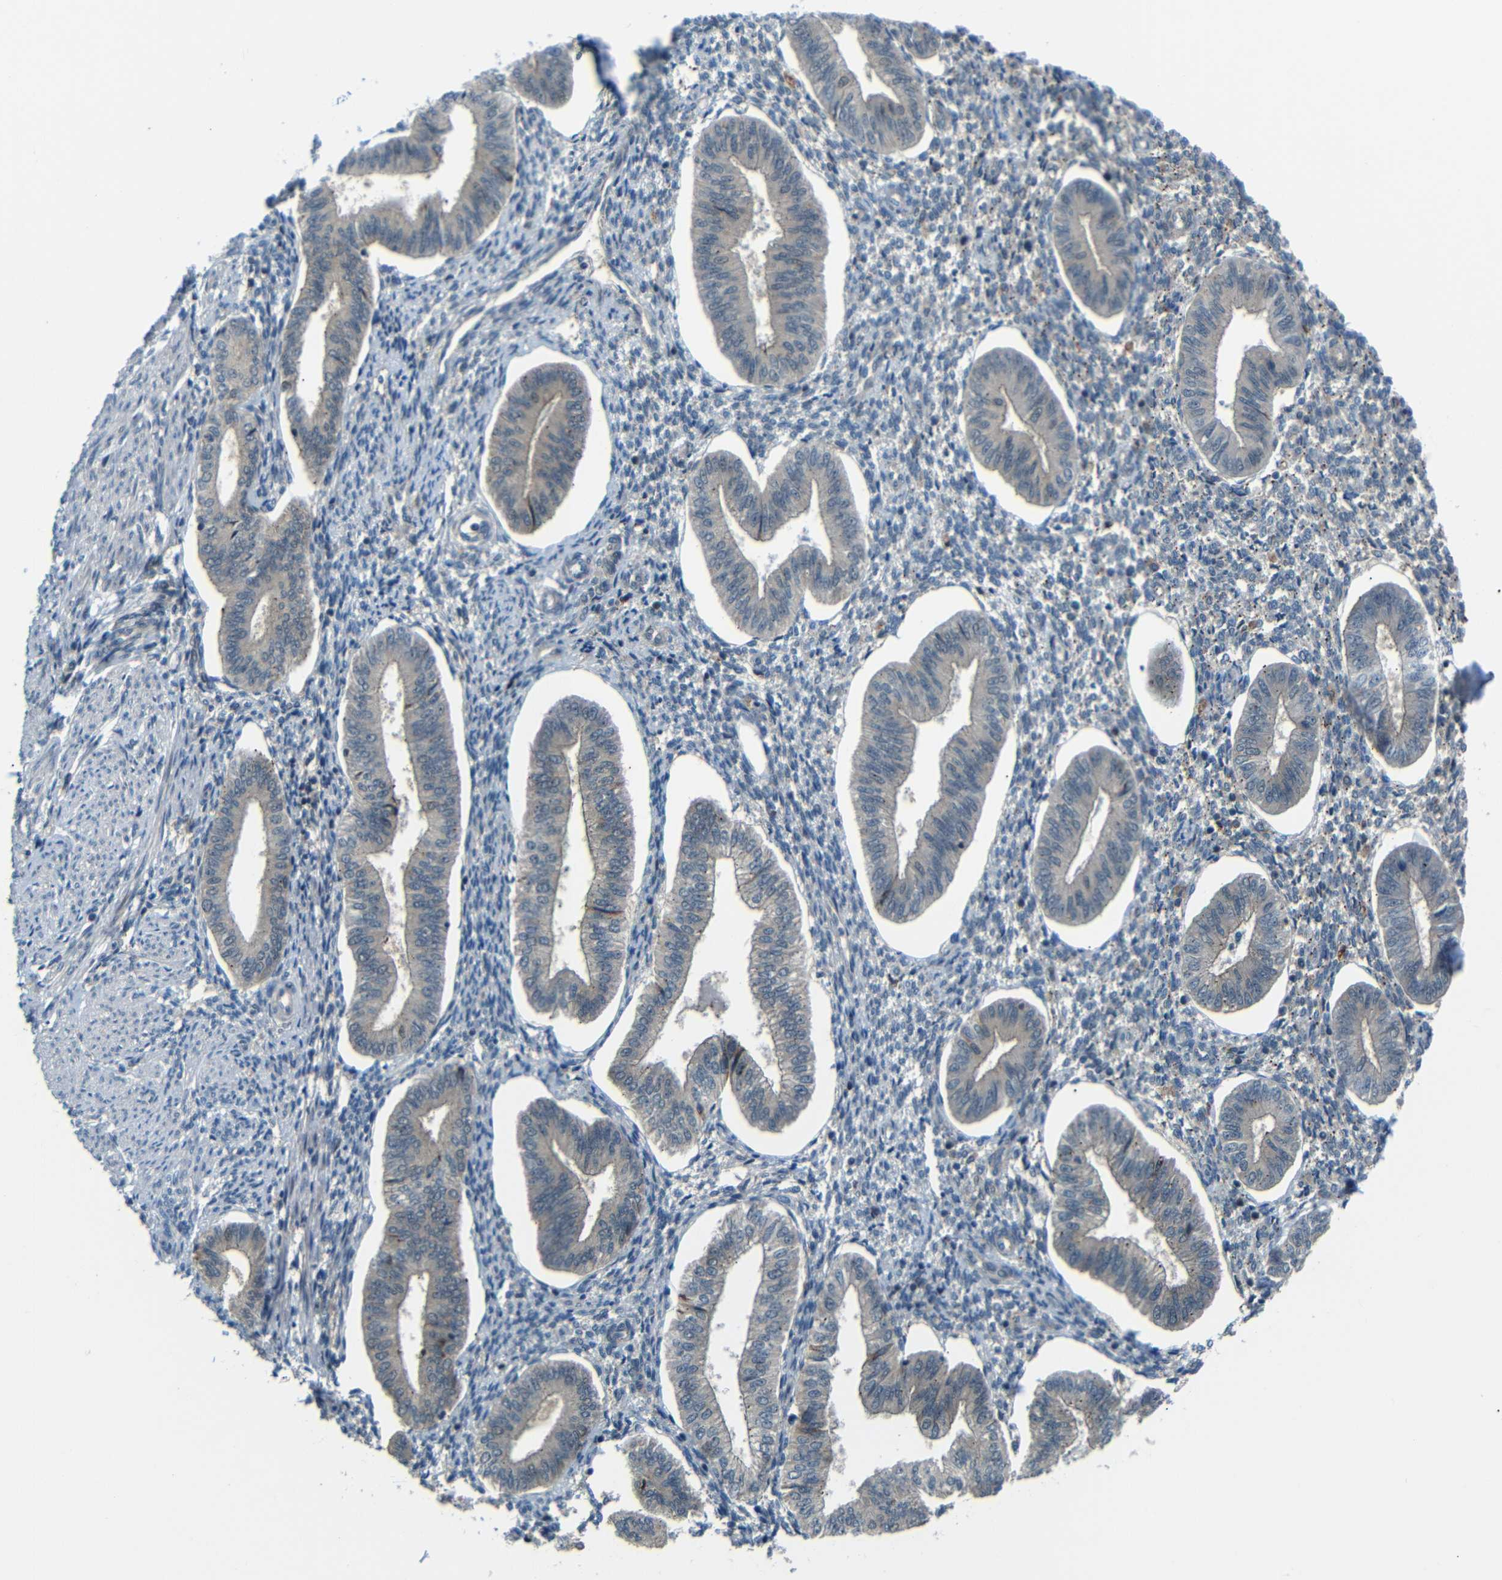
{"staining": {"intensity": "negative", "quantity": "none", "location": "none"}, "tissue": "endometrium", "cell_type": "Cells in endometrial stroma", "image_type": "normal", "snomed": [{"axis": "morphology", "description": "Normal tissue, NOS"}, {"axis": "topography", "description": "Endometrium"}], "caption": "A high-resolution image shows immunohistochemistry (IHC) staining of unremarkable endometrium, which demonstrates no significant staining in cells in endometrial stroma. The staining is performed using DAB brown chromogen with nuclei counter-stained in using hematoxylin.", "gene": "SYDE1", "patient": {"sex": "female", "age": 50}}